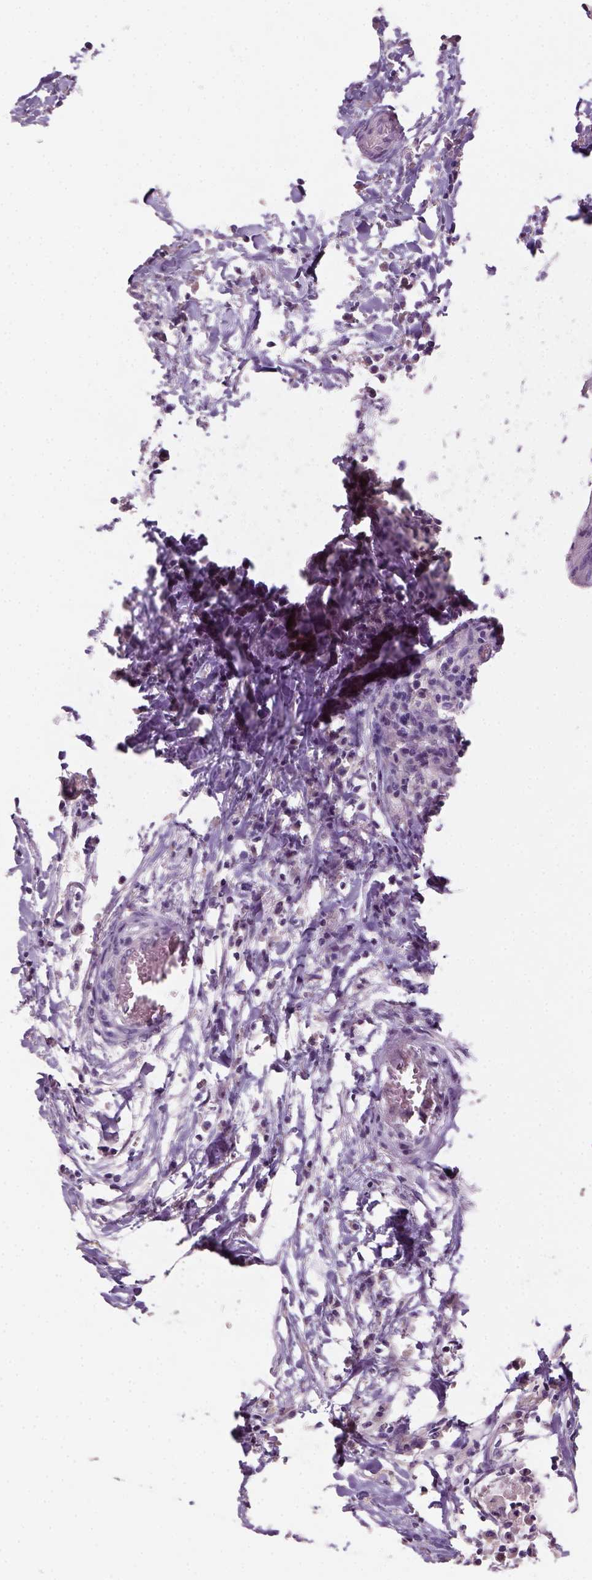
{"staining": {"intensity": "negative", "quantity": "none", "location": "none"}, "tissue": "colorectal cancer", "cell_type": "Tumor cells", "image_type": "cancer", "snomed": [{"axis": "morphology", "description": "Adenocarcinoma, NOS"}, {"axis": "topography", "description": "Colon"}], "caption": "A photomicrograph of colorectal cancer stained for a protein demonstrates no brown staining in tumor cells.", "gene": "GFI1B", "patient": {"sex": "female", "age": 78}}